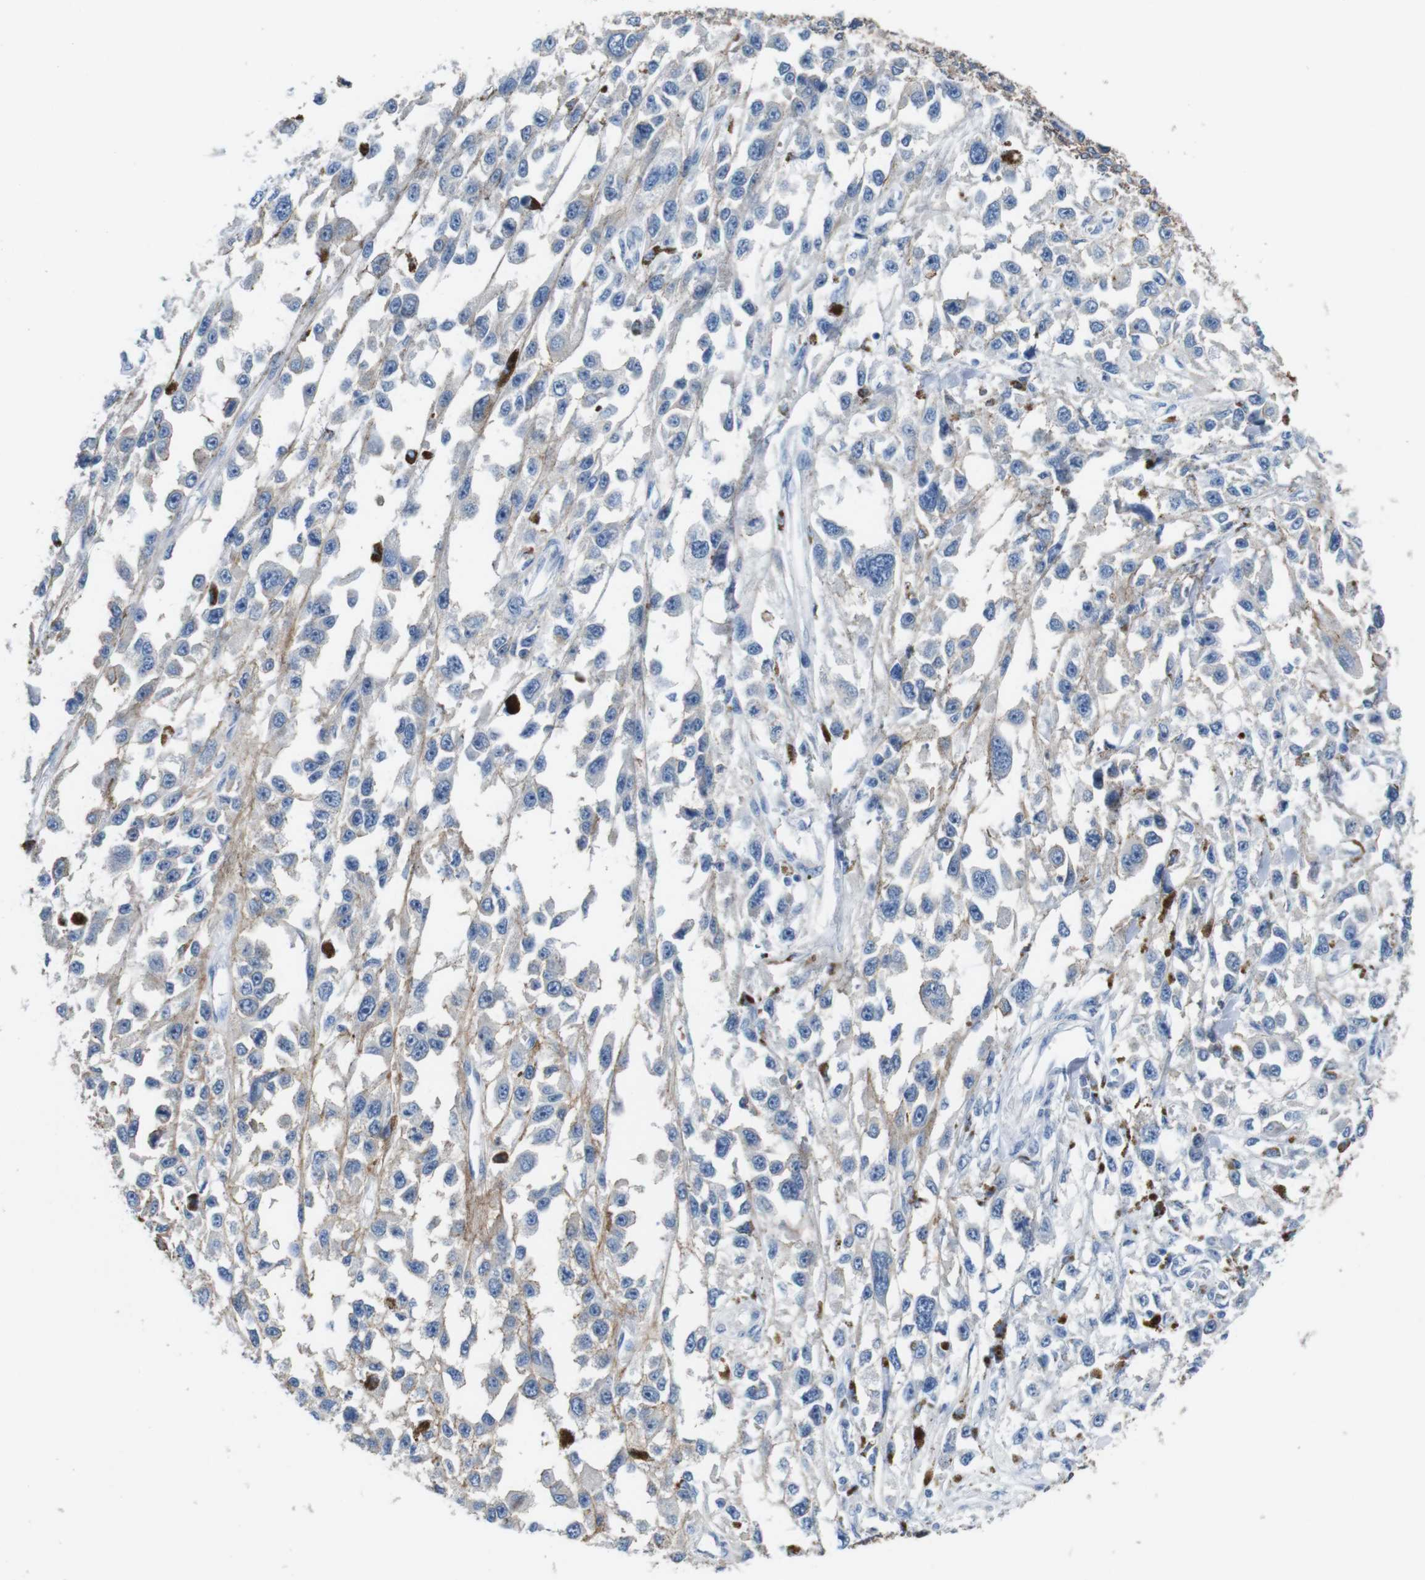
{"staining": {"intensity": "negative", "quantity": "none", "location": "none"}, "tissue": "melanoma", "cell_type": "Tumor cells", "image_type": "cancer", "snomed": [{"axis": "morphology", "description": "Malignant melanoma, Metastatic site"}, {"axis": "topography", "description": "Lymph node"}], "caption": "An immunohistochemistry histopathology image of melanoma is shown. There is no staining in tumor cells of melanoma.", "gene": "IGSF8", "patient": {"sex": "male", "age": 59}}